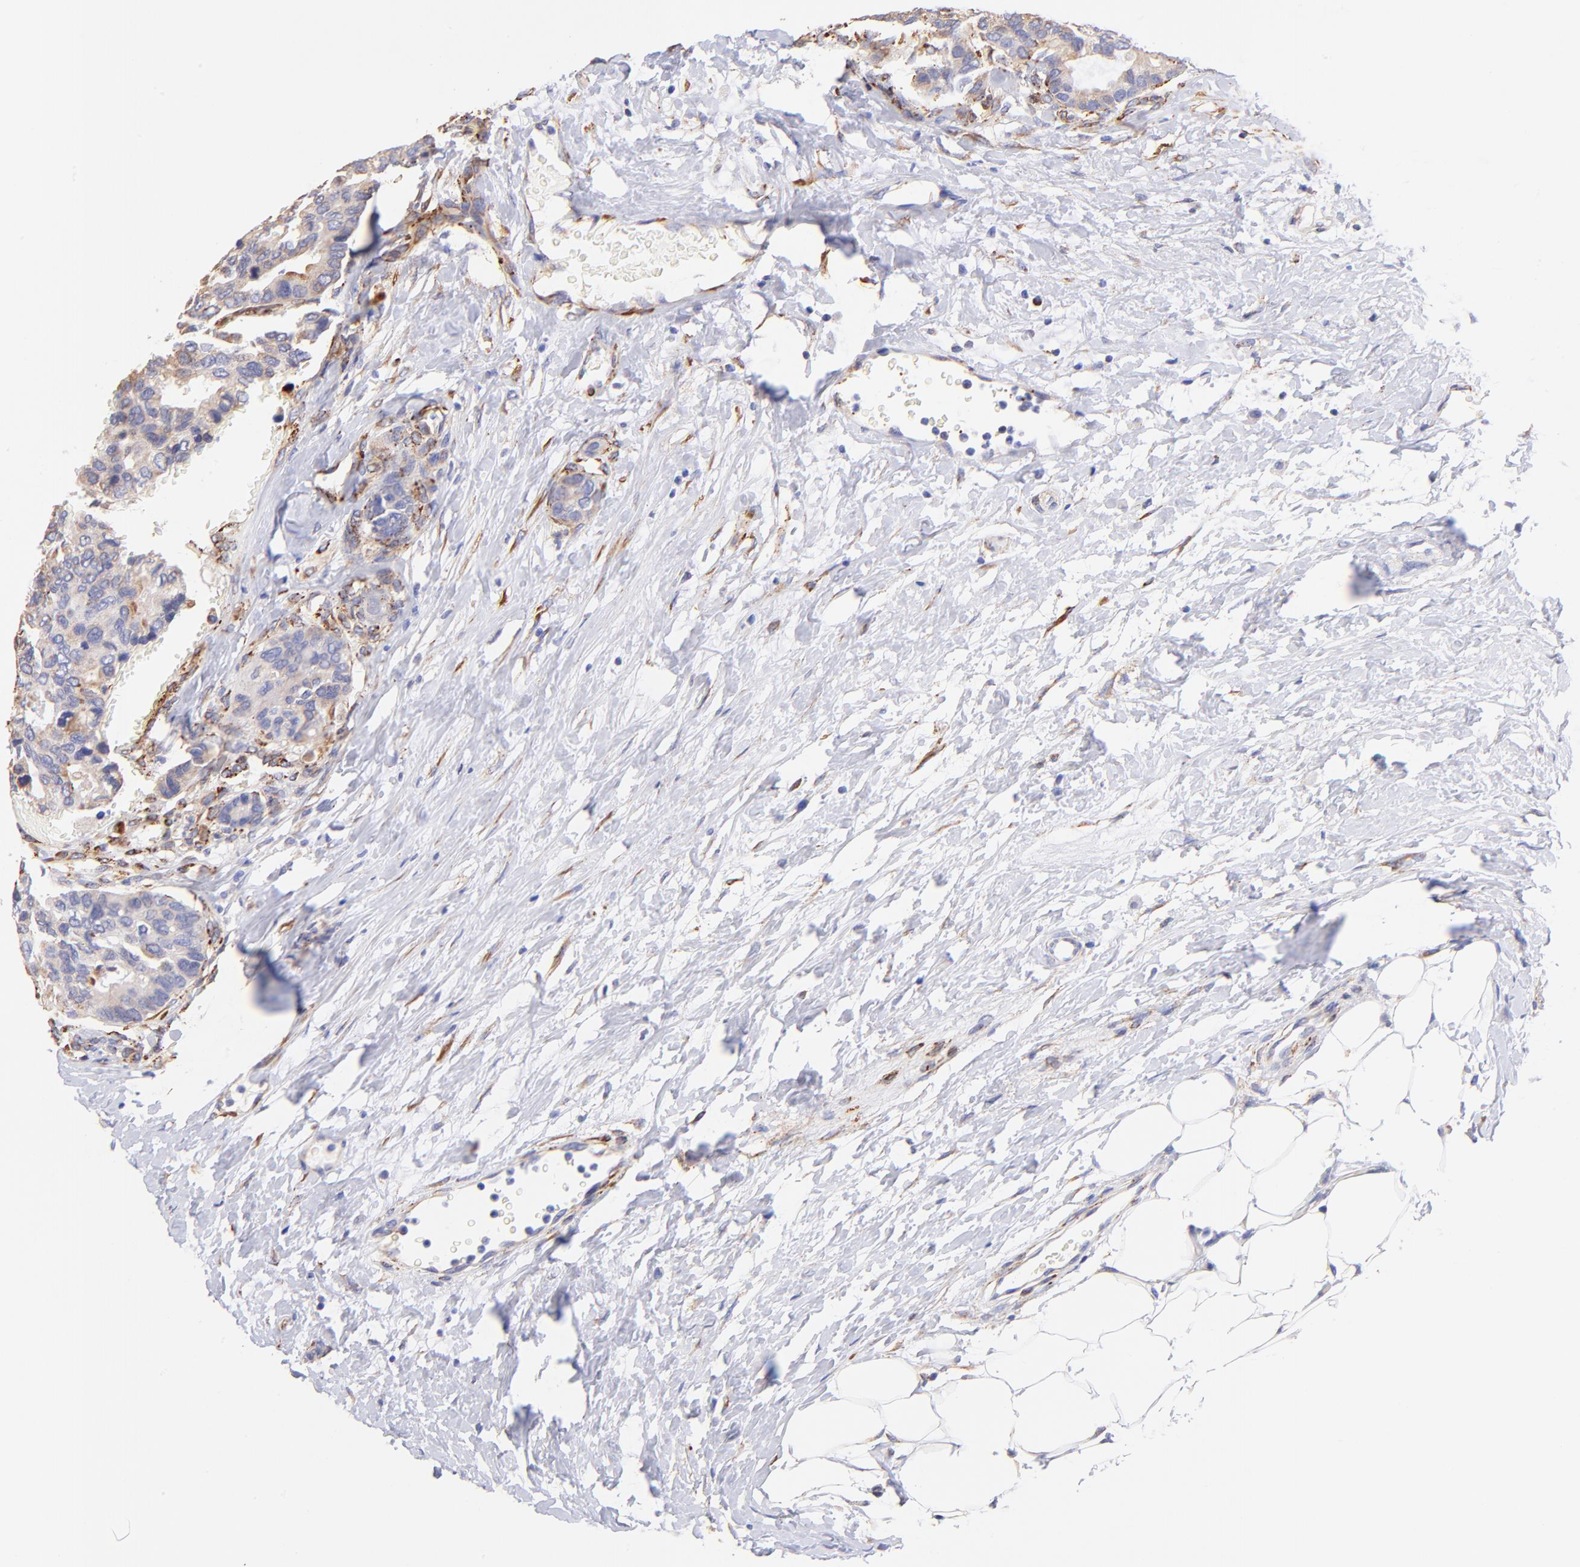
{"staining": {"intensity": "weak", "quantity": ">75%", "location": "cytoplasmic/membranous"}, "tissue": "breast cancer", "cell_type": "Tumor cells", "image_type": "cancer", "snomed": [{"axis": "morphology", "description": "Duct carcinoma"}, {"axis": "topography", "description": "Breast"}], "caption": "This is an image of immunohistochemistry (IHC) staining of breast cancer (intraductal carcinoma), which shows weak staining in the cytoplasmic/membranous of tumor cells.", "gene": "SPARC", "patient": {"sex": "female", "age": 69}}